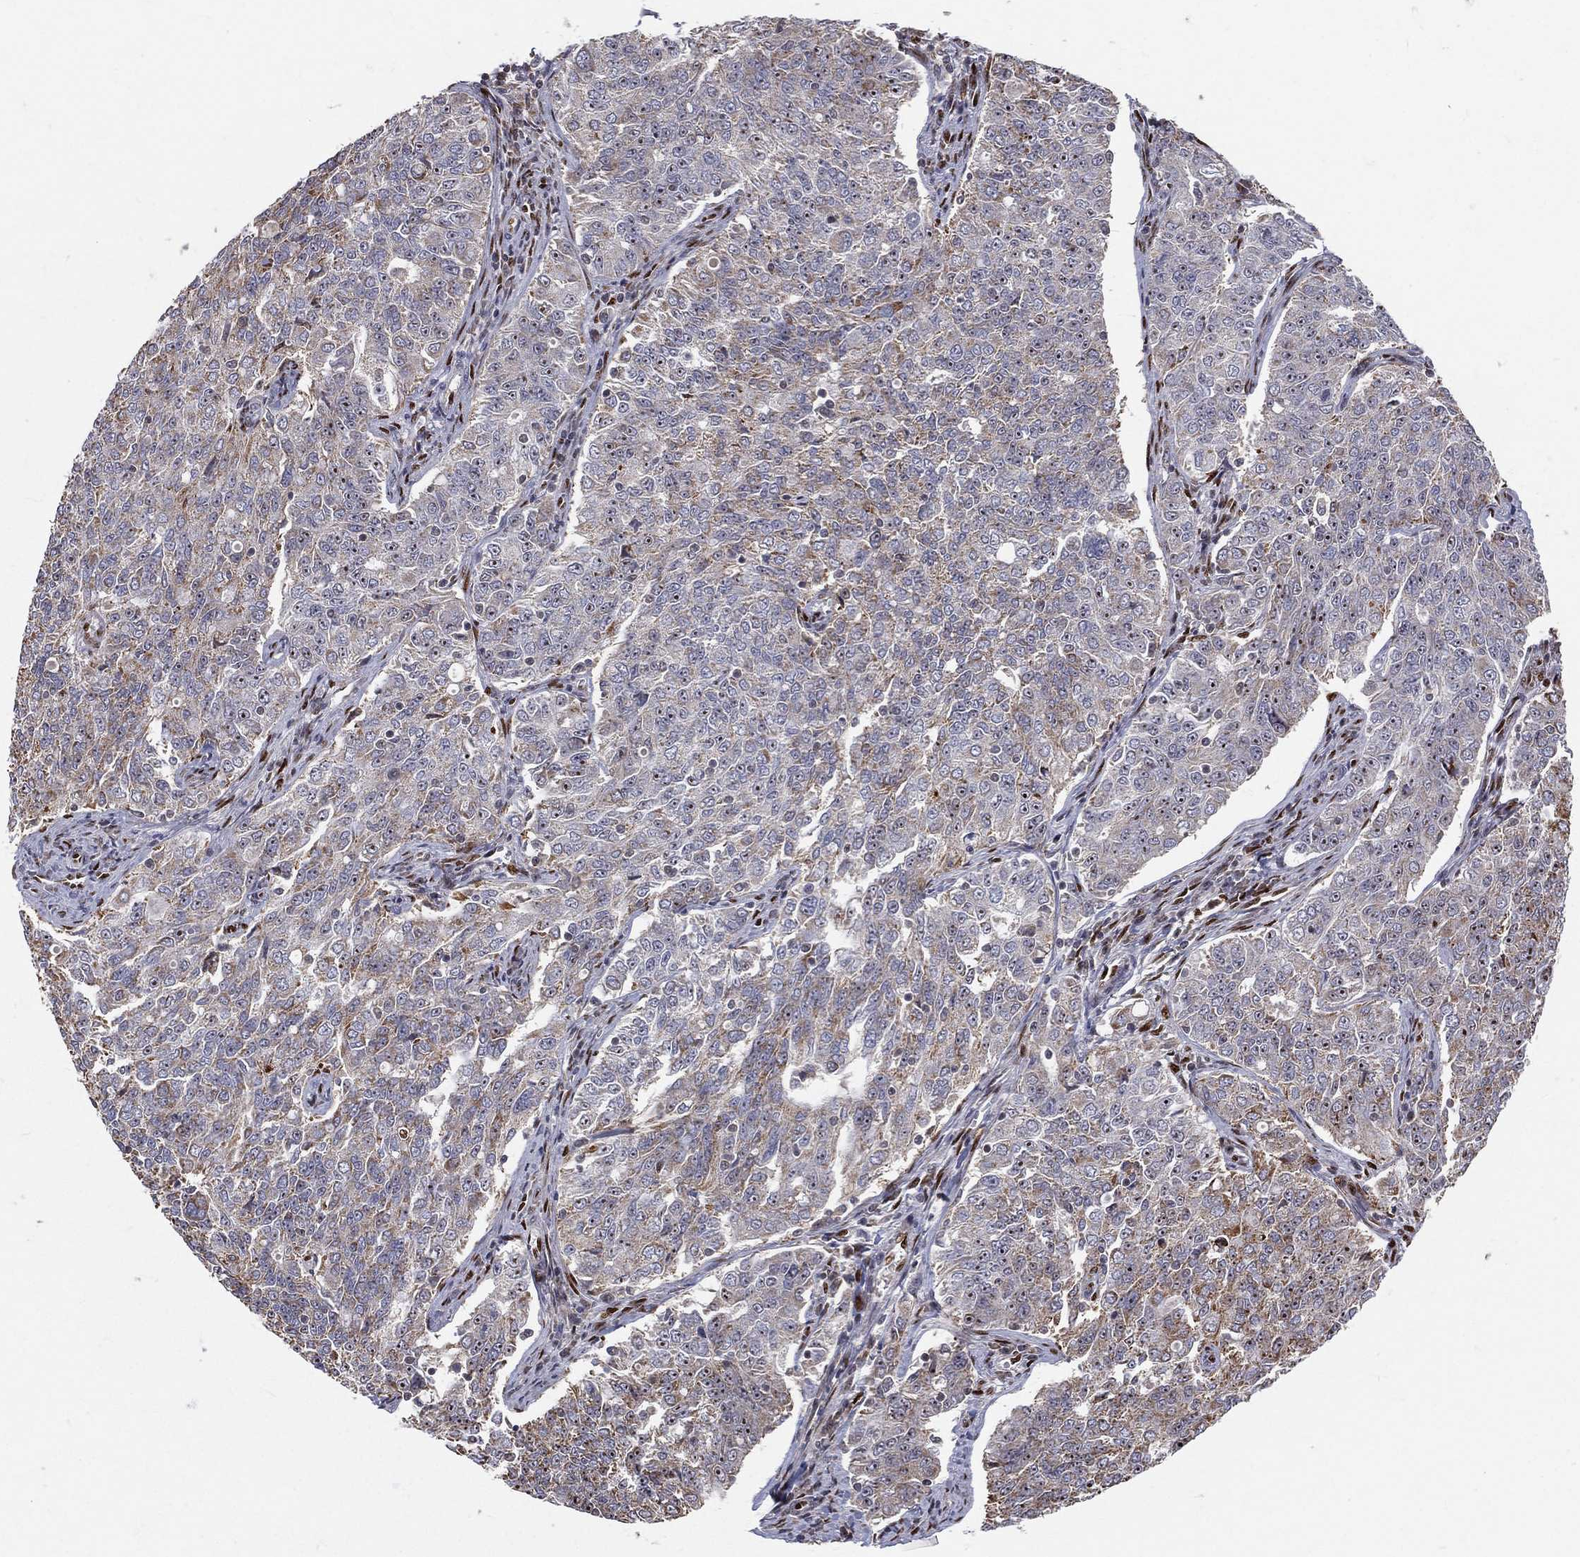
{"staining": {"intensity": "moderate", "quantity": "<25%", "location": "cytoplasmic/membranous"}, "tissue": "endometrial cancer", "cell_type": "Tumor cells", "image_type": "cancer", "snomed": [{"axis": "morphology", "description": "Adenocarcinoma, NOS"}, {"axis": "topography", "description": "Endometrium"}], "caption": "The micrograph demonstrates a brown stain indicating the presence of a protein in the cytoplasmic/membranous of tumor cells in endometrial adenocarcinoma.", "gene": "ZEB1", "patient": {"sex": "female", "age": 43}}